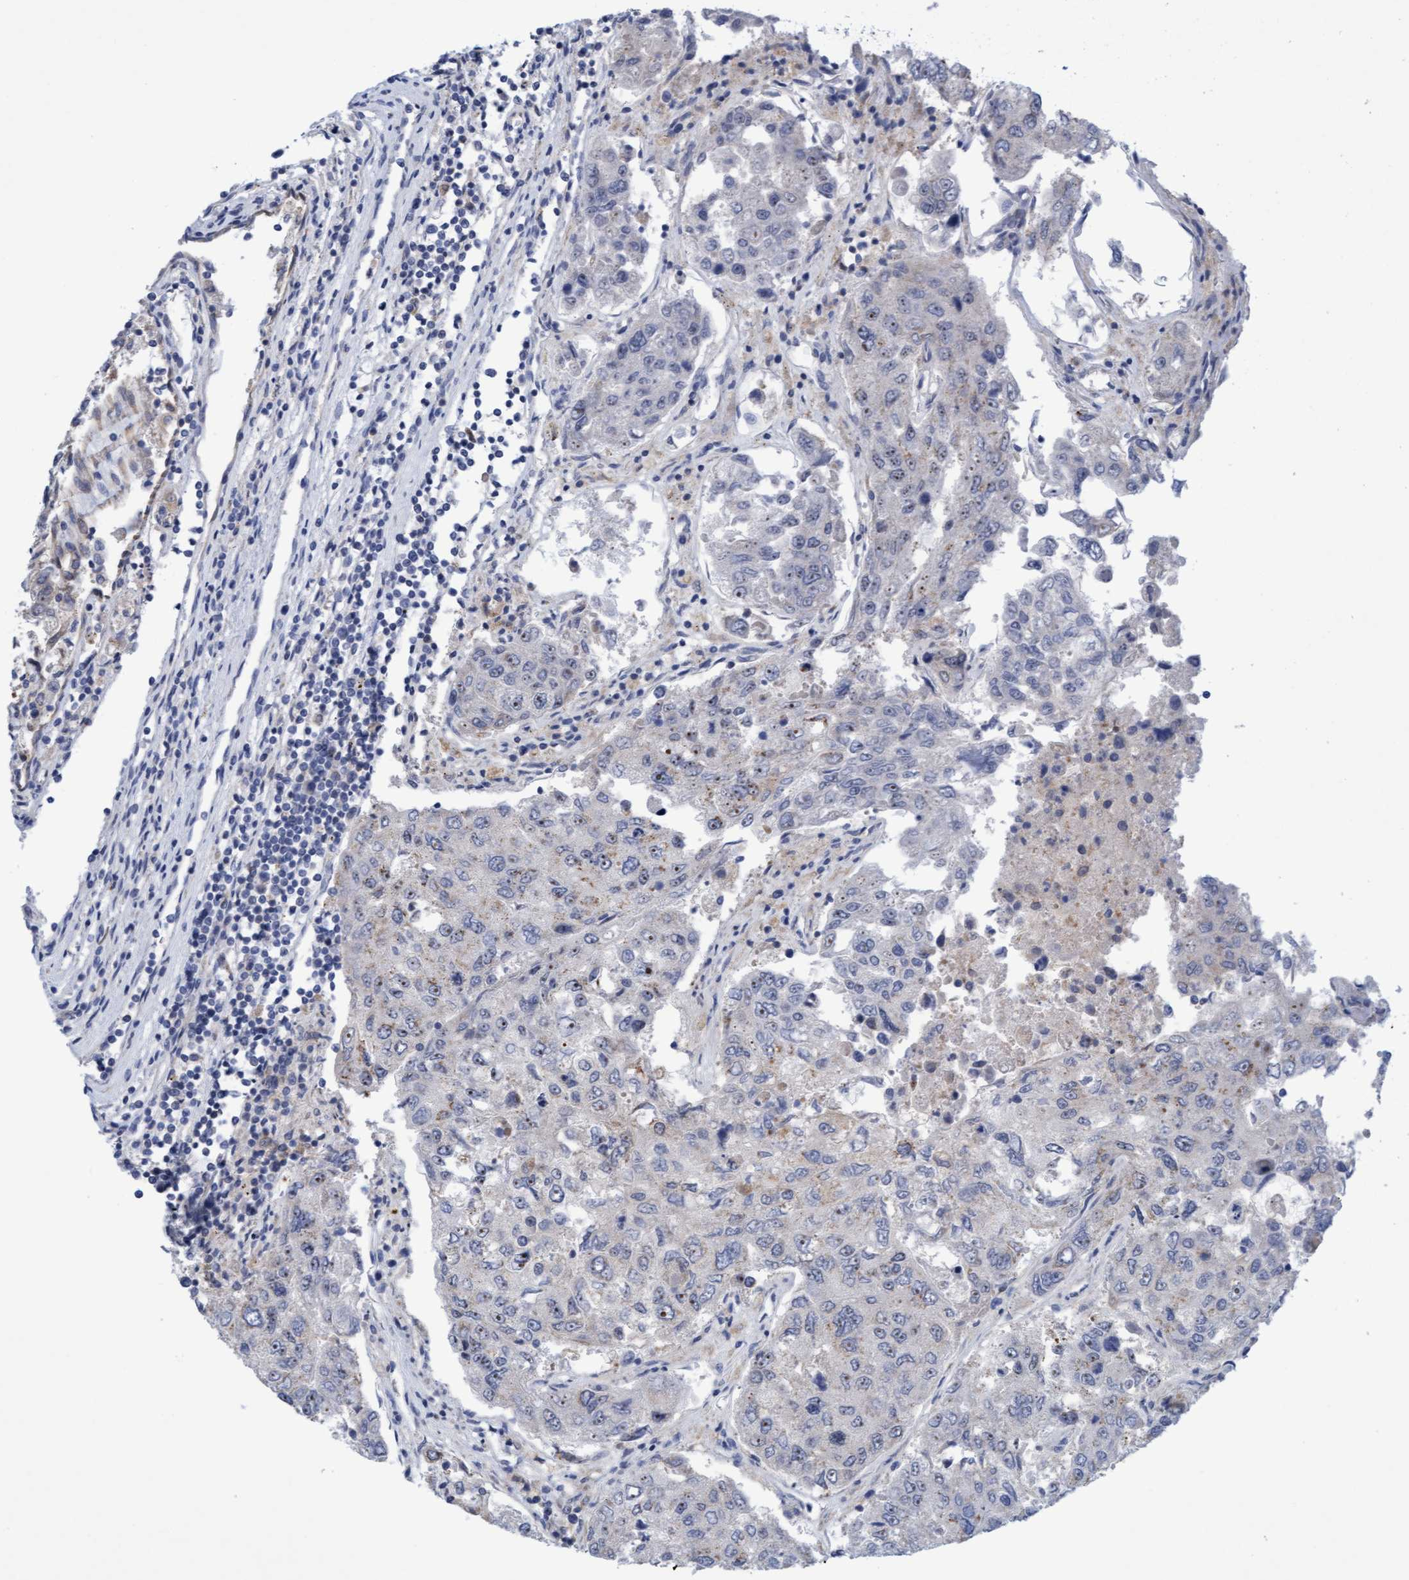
{"staining": {"intensity": "negative", "quantity": "none", "location": "none"}, "tissue": "urothelial cancer", "cell_type": "Tumor cells", "image_type": "cancer", "snomed": [{"axis": "morphology", "description": "Urothelial carcinoma, High grade"}, {"axis": "topography", "description": "Lymph node"}, {"axis": "topography", "description": "Urinary bladder"}], "caption": "High power microscopy photomicrograph of an immunohistochemistry (IHC) histopathology image of urothelial cancer, revealing no significant staining in tumor cells.", "gene": "SLC28A3", "patient": {"sex": "male", "age": 51}}